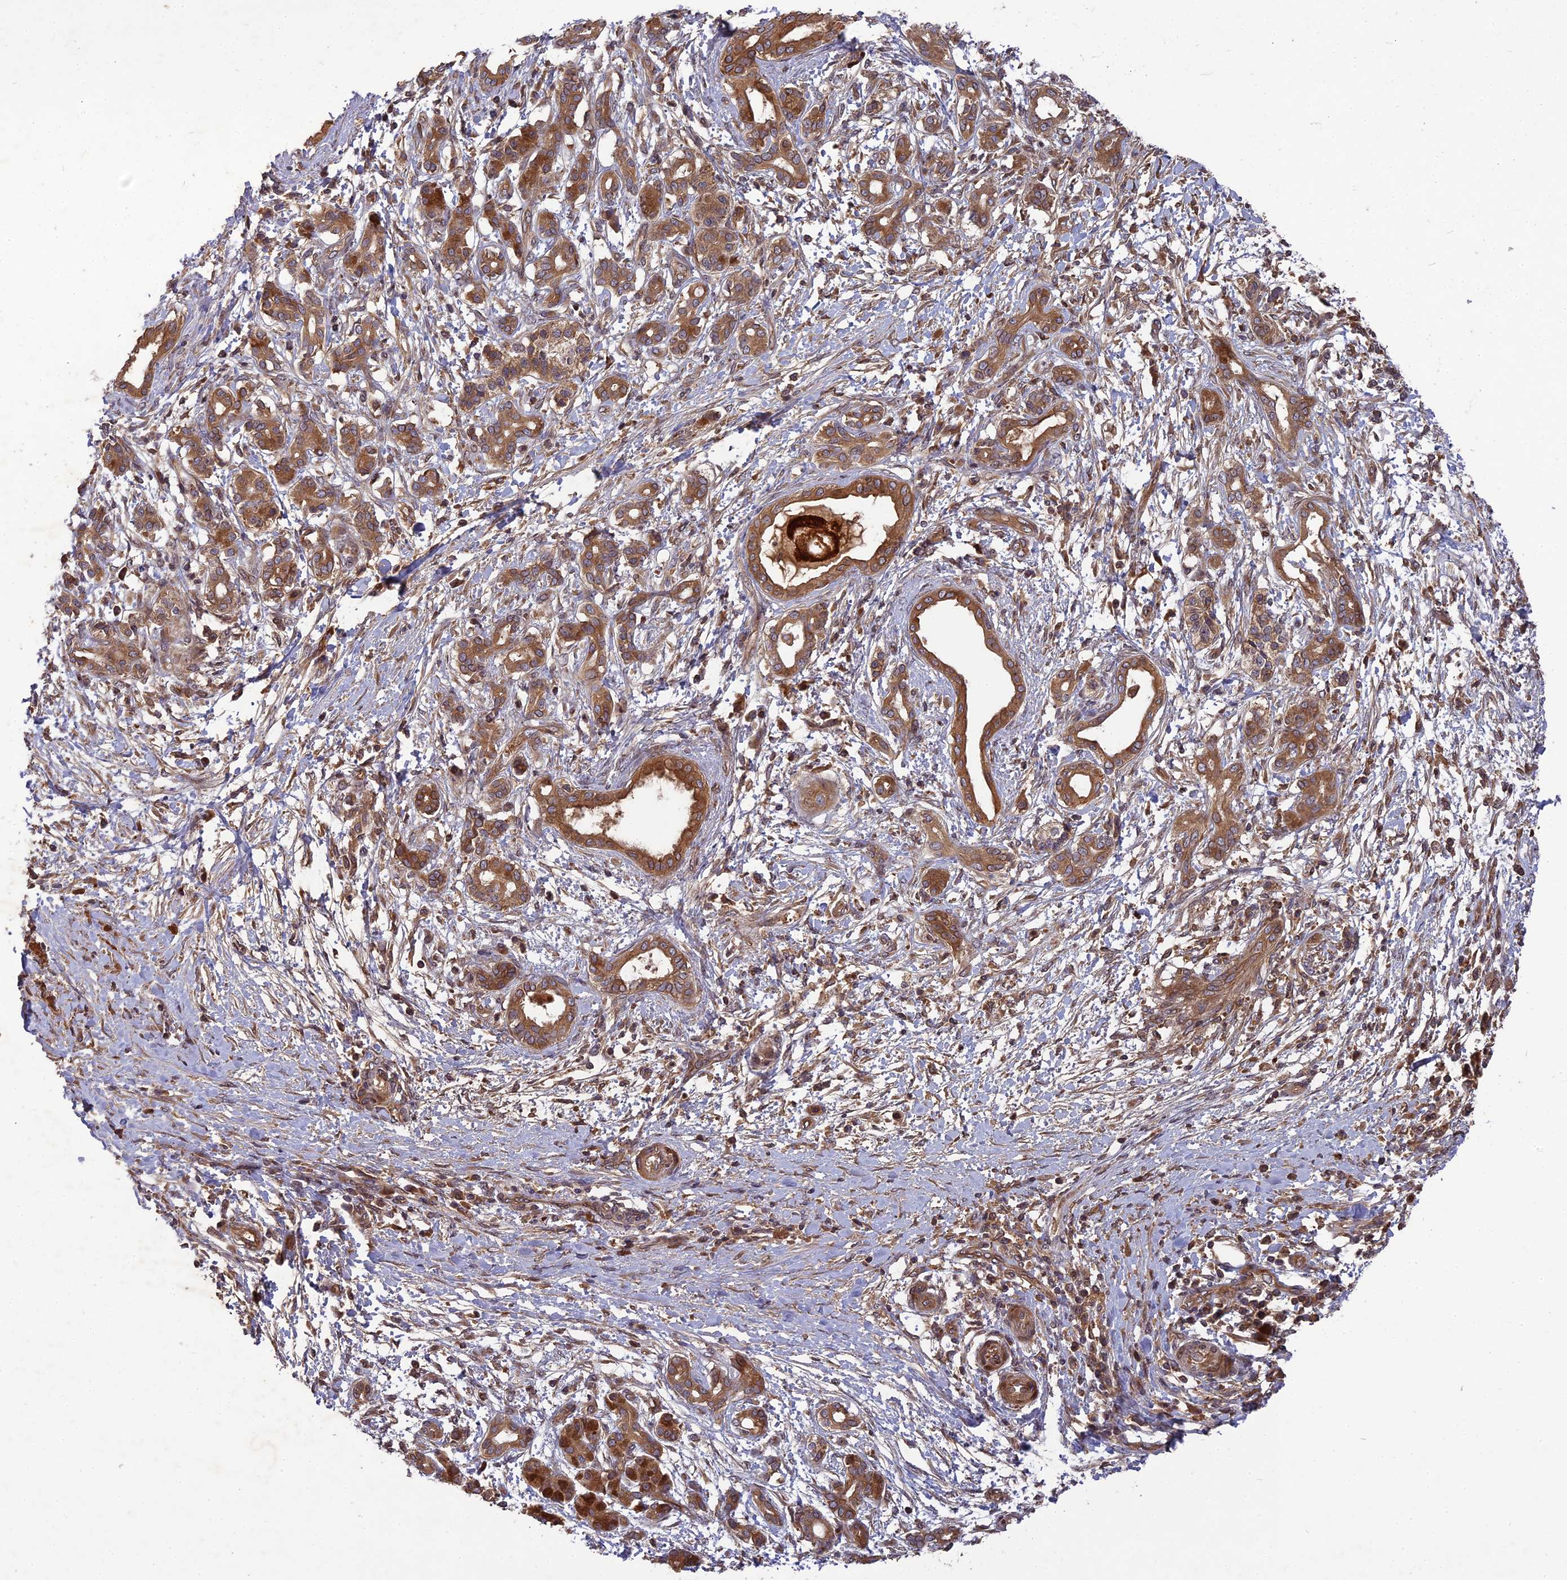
{"staining": {"intensity": "moderate", "quantity": ">75%", "location": "cytoplasmic/membranous"}, "tissue": "pancreatic cancer", "cell_type": "Tumor cells", "image_type": "cancer", "snomed": [{"axis": "morphology", "description": "Adenocarcinoma, NOS"}, {"axis": "topography", "description": "Pancreas"}], "caption": "Approximately >75% of tumor cells in pancreatic cancer display moderate cytoplasmic/membranous protein staining as visualized by brown immunohistochemical staining.", "gene": "TMUB2", "patient": {"sex": "female", "age": 55}}